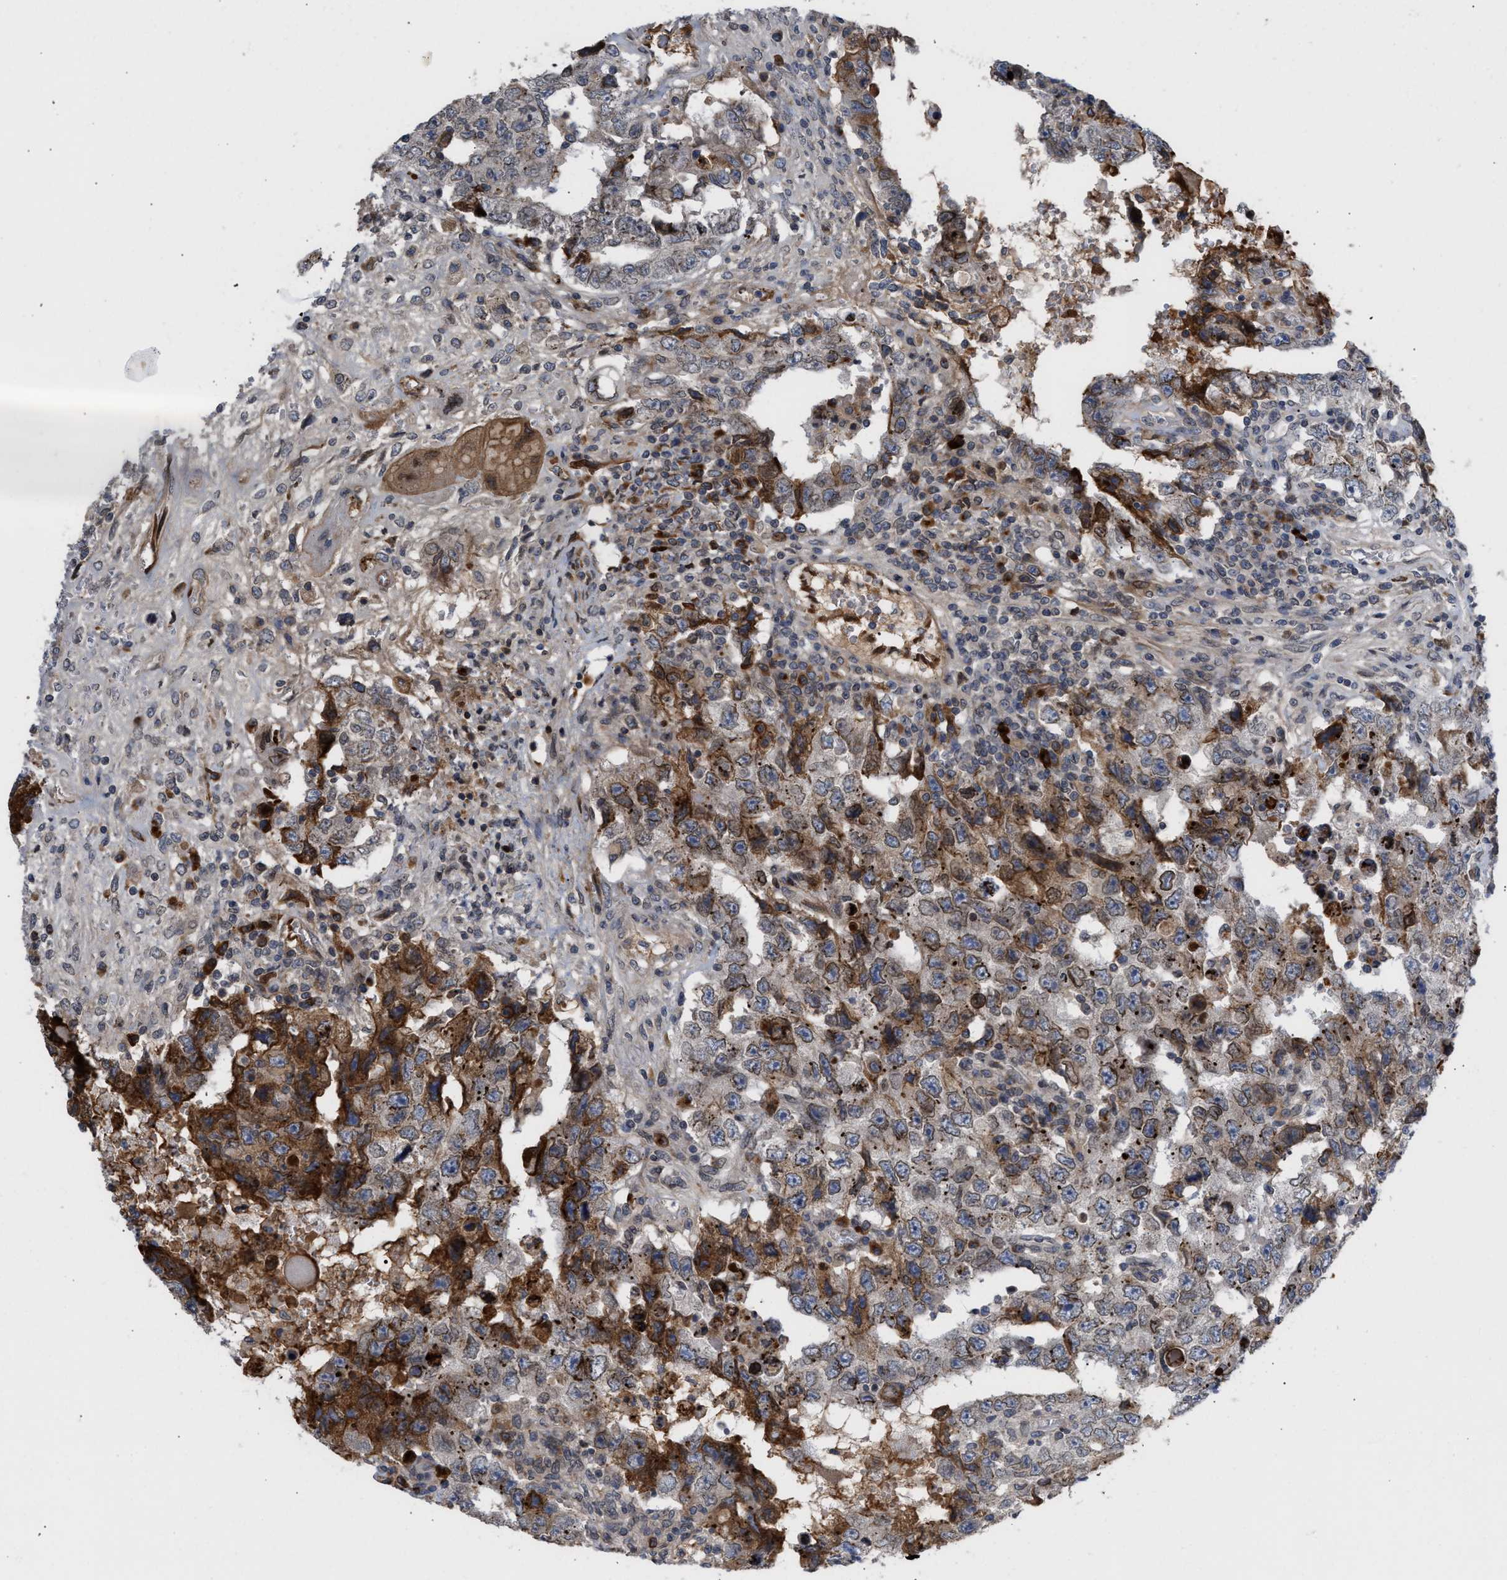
{"staining": {"intensity": "moderate", "quantity": "25%-75%", "location": "cytoplasmic/membranous,nuclear"}, "tissue": "testis cancer", "cell_type": "Tumor cells", "image_type": "cancer", "snomed": [{"axis": "morphology", "description": "Carcinoma, Embryonal, NOS"}, {"axis": "topography", "description": "Testis"}], "caption": "Testis cancer (embryonal carcinoma) tissue demonstrates moderate cytoplasmic/membranous and nuclear staining in approximately 25%-75% of tumor cells, visualized by immunohistochemistry. The protein is stained brown, and the nuclei are stained in blue (DAB (3,3'-diaminobenzidine) IHC with brightfield microscopy, high magnification).", "gene": "NUP62", "patient": {"sex": "male", "age": 26}}